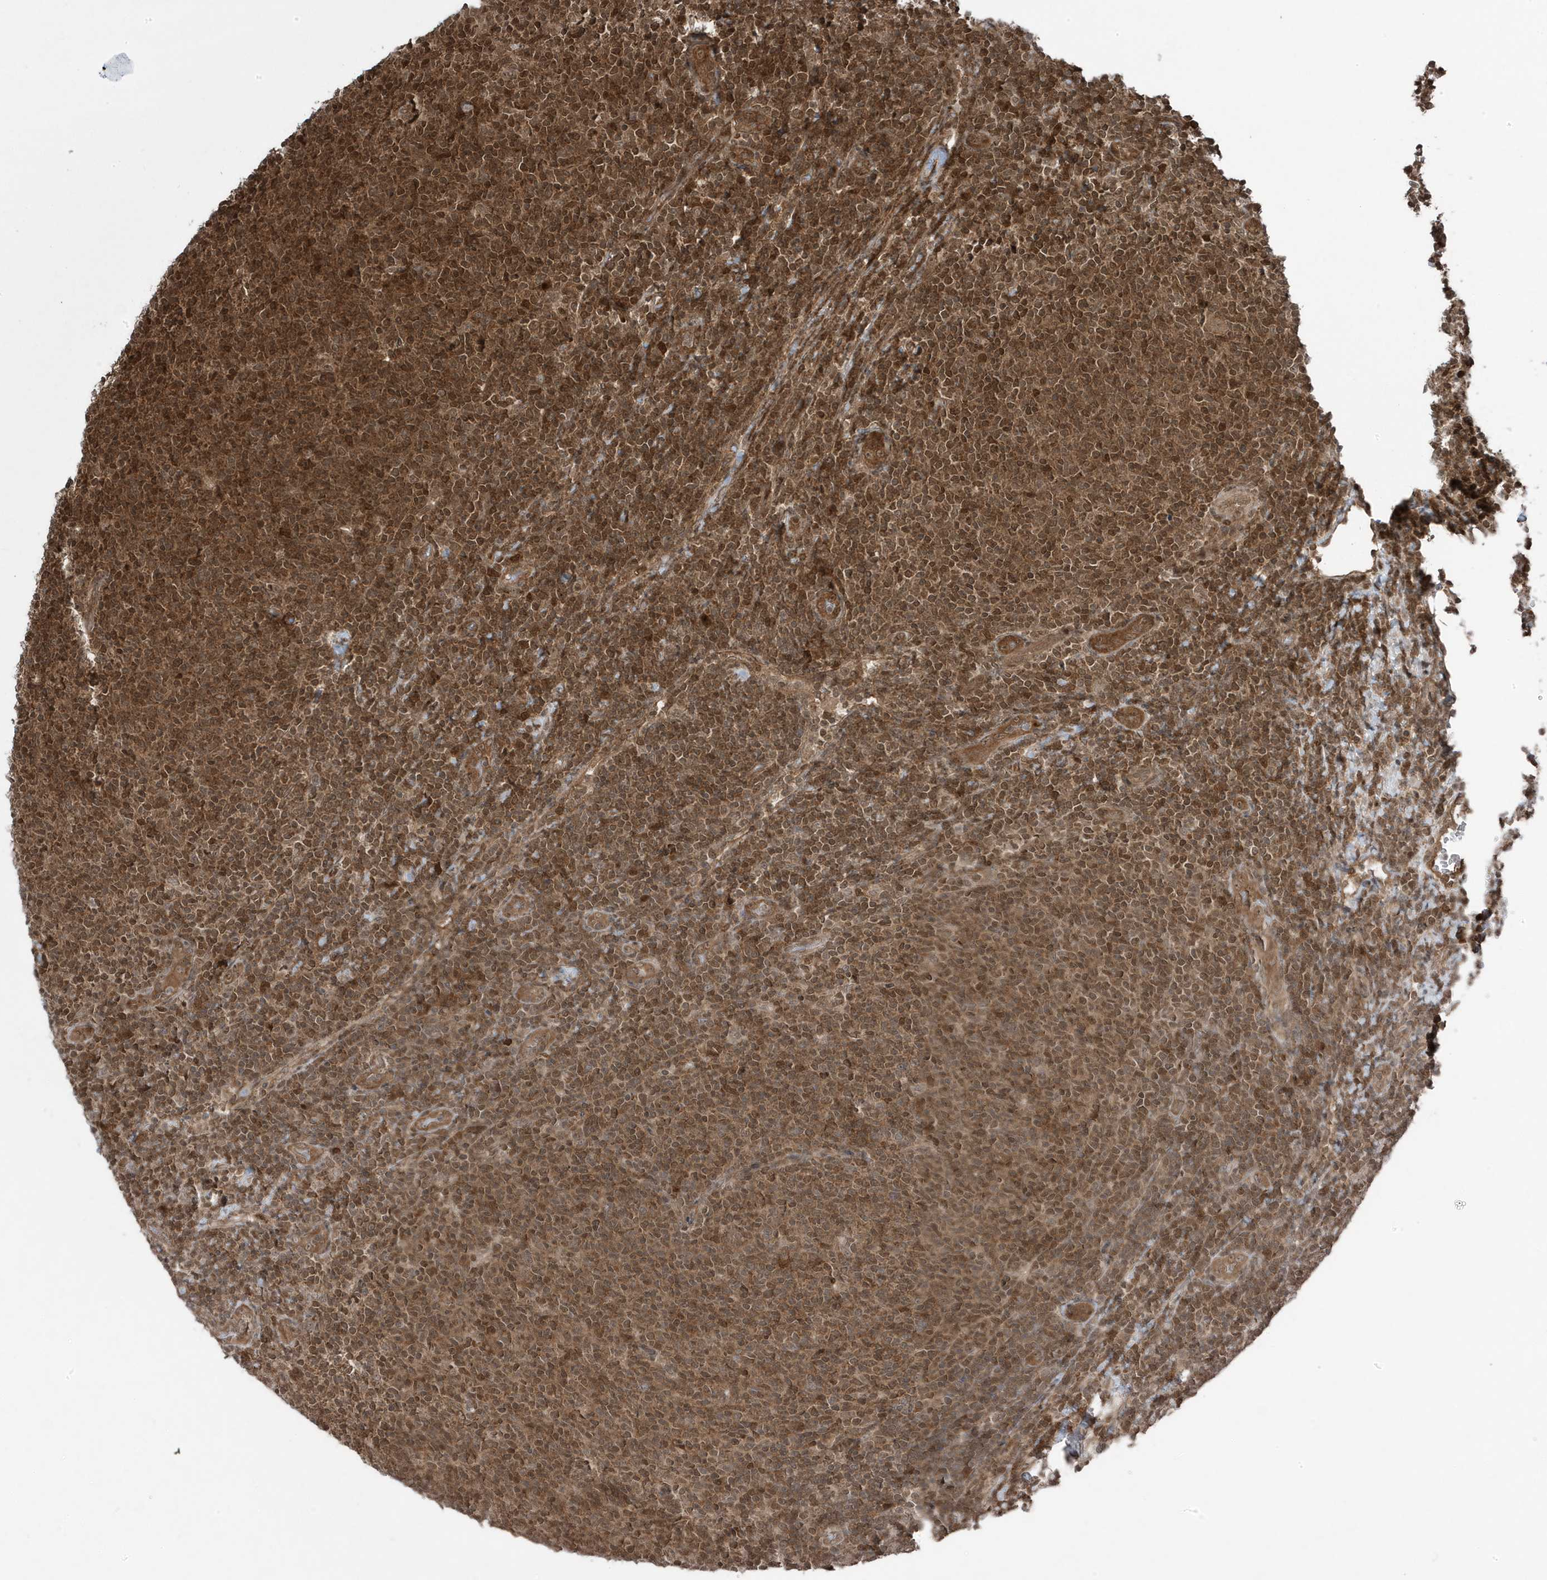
{"staining": {"intensity": "moderate", "quantity": ">75%", "location": "cytoplasmic/membranous,nuclear"}, "tissue": "lymphoma", "cell_type": "Tumor cells", "image_type": "cancer", "snomed": [{"axis": "morphology", "description": "Malignant lymphoma, non-Hodgkin's type, Low grade"}, {"axis": "topography", "description": "Lymph node"}], "caption": "This micrograph displays immunohistochemistry staining of human lymphoma, with medium moderate cytoplasmic/membranous and nuclear positivity in about >75% of tumor cells.", "gene": "MAPK1IP1L", "patient": {"sex": "male", "age": 66}}